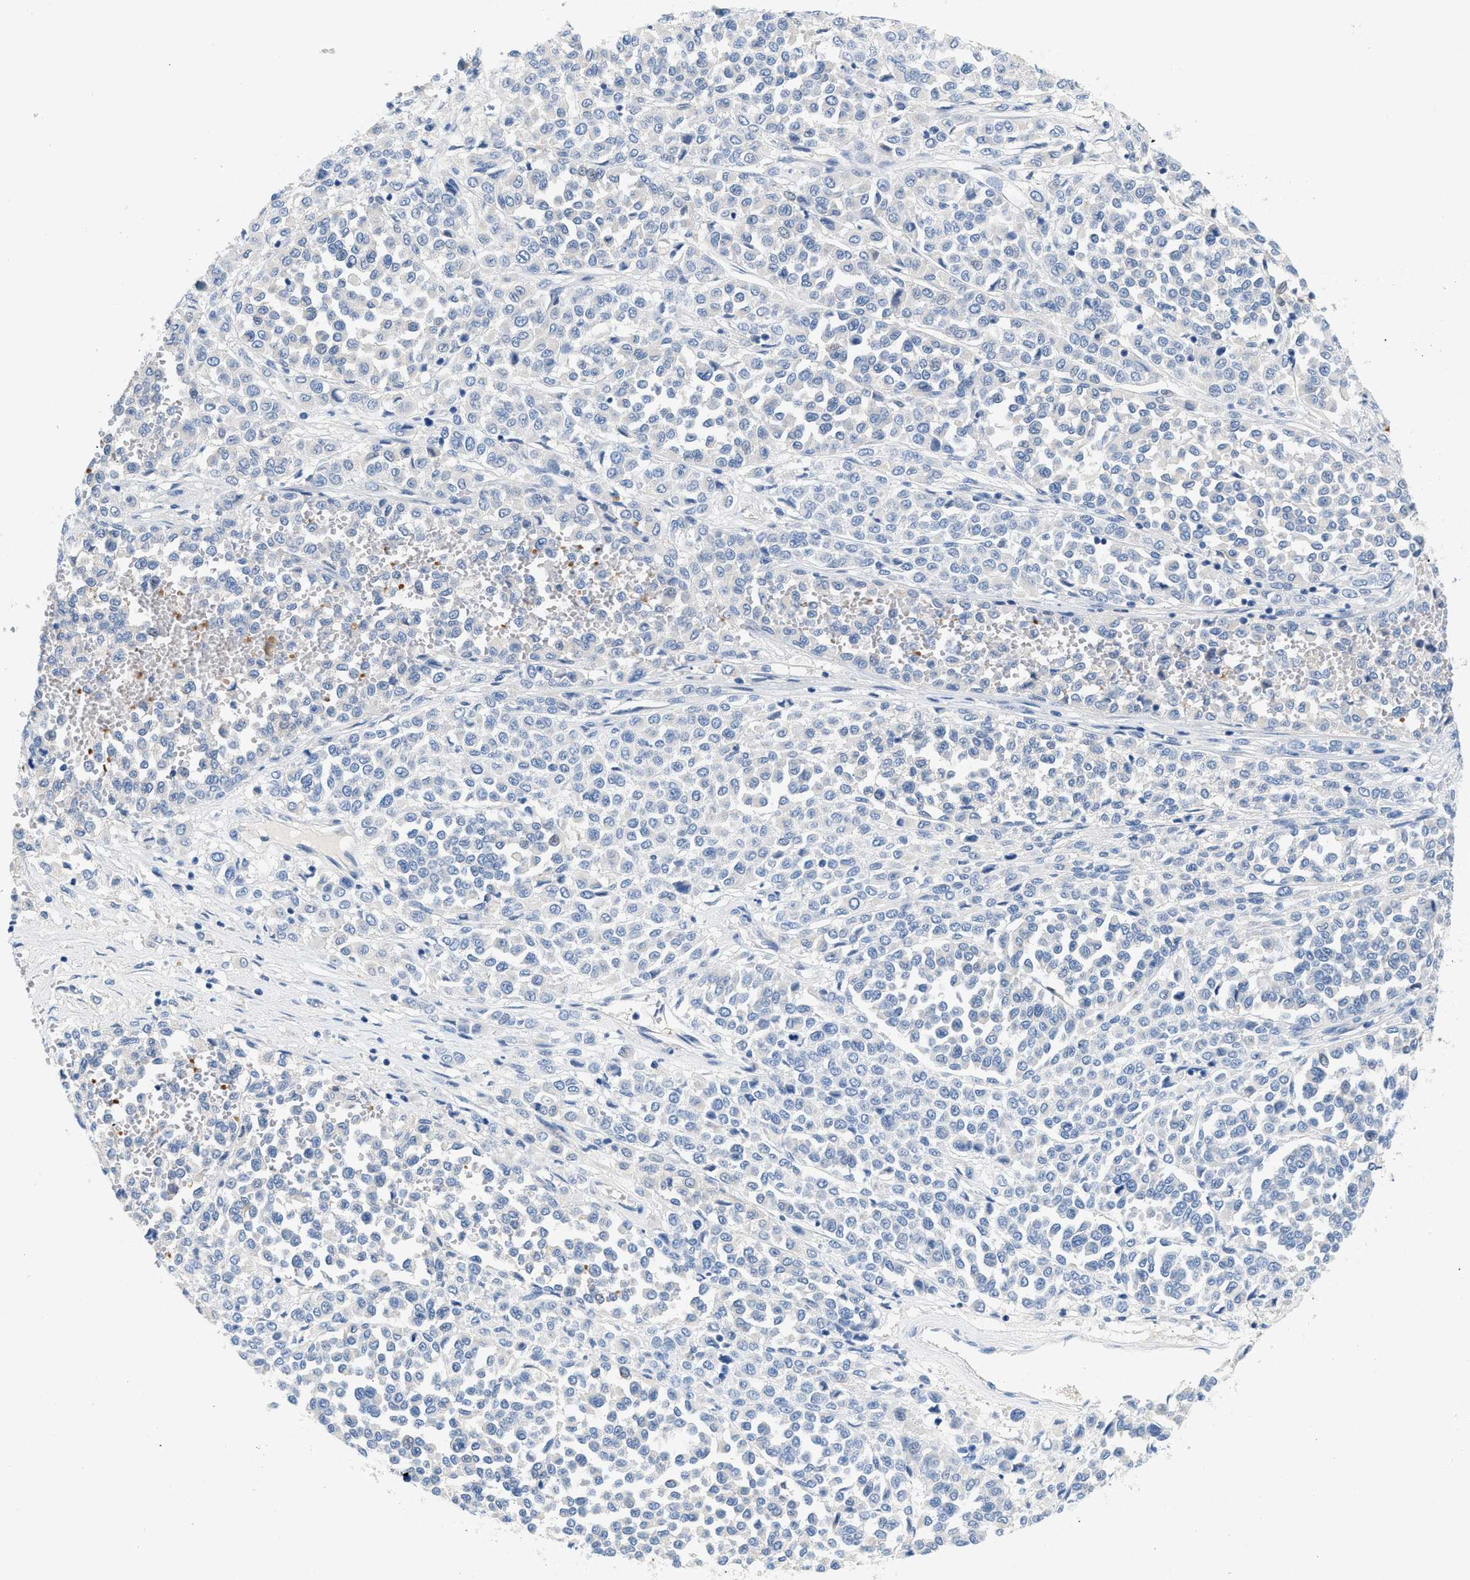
{"staining": {"intensity": "negative", "quantity": "none", "location": "none"}, "tissue": "melanoma", "cell_type": "Tumor cells", "image_type": "cancer", "snomed": [{"axis": "morphology", "description": "Malignant melanoma, Metastatic site"}, {"axis": "topography", "description": "Pancreas"}], "caption": "IHC micrograph of neoplastic tissue: malignant melanoma (metastatic site) stained with DAB displays no significant protein positivity in tumor cells.", "gene": "BPGM", "patient": {"sex": "female", "age": 30}}